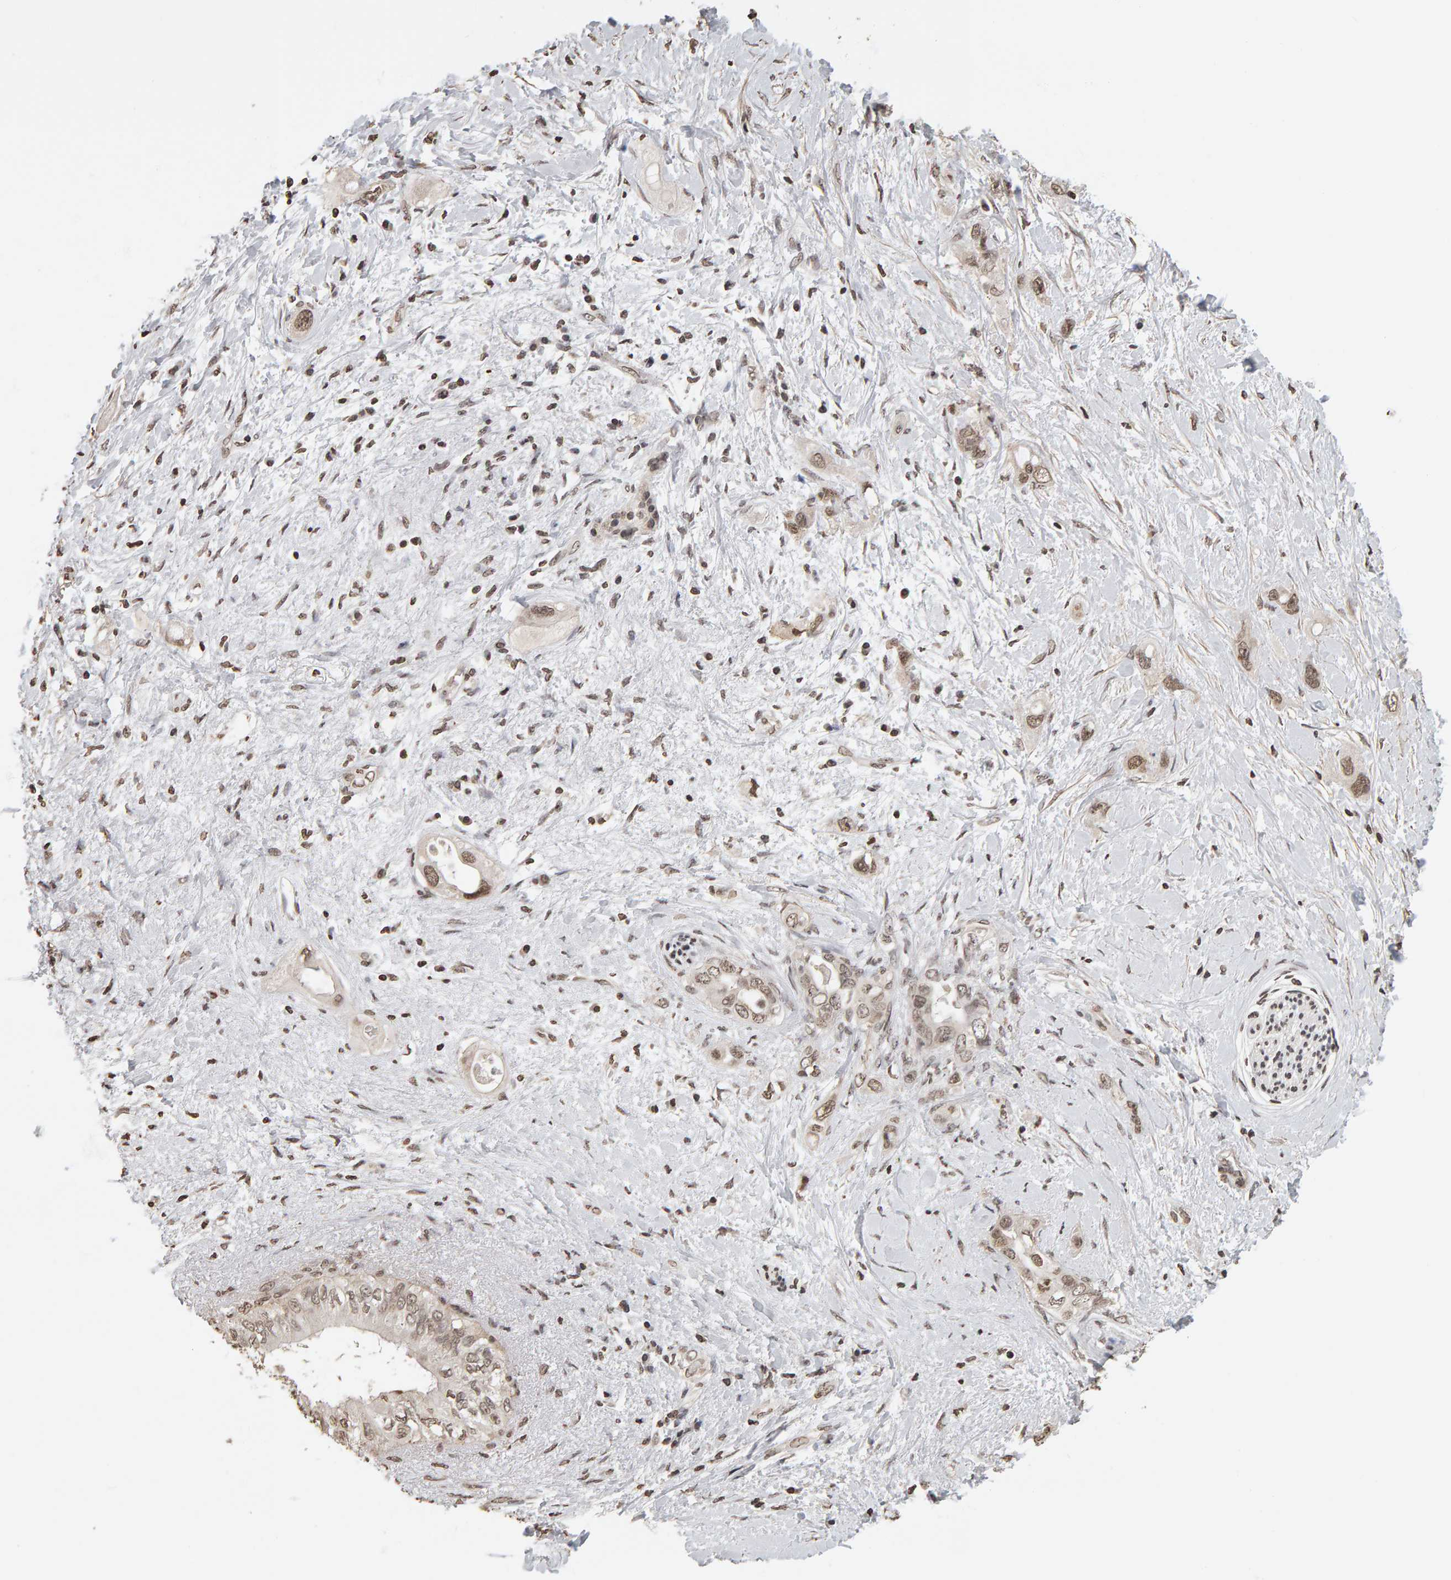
{"staining": {"intensity": "weak", "quantity": ">75%", "location": "cytoplasmic/membranous,nuclear"}, "tissue": "pancreatic cancer", "cell_type": "Tumor cells", "image_type": "cancer", "snomed": [{"axis": "morphology", "description": "Adenocarcinoma, NOS"}, {"axis": "topography", "description": "Pancreas"}], "caption": "Protein expression analysis of human pancreatic adenocarcinoma reveals weak cytoplasmic/membranous and nuclear positivity in approximately >75% of tumor cells. The protein is shown in brown color, while the nuclei are stained blue.", "gene": "AFF4", "patient": {"sex": "female", "age": 56}}